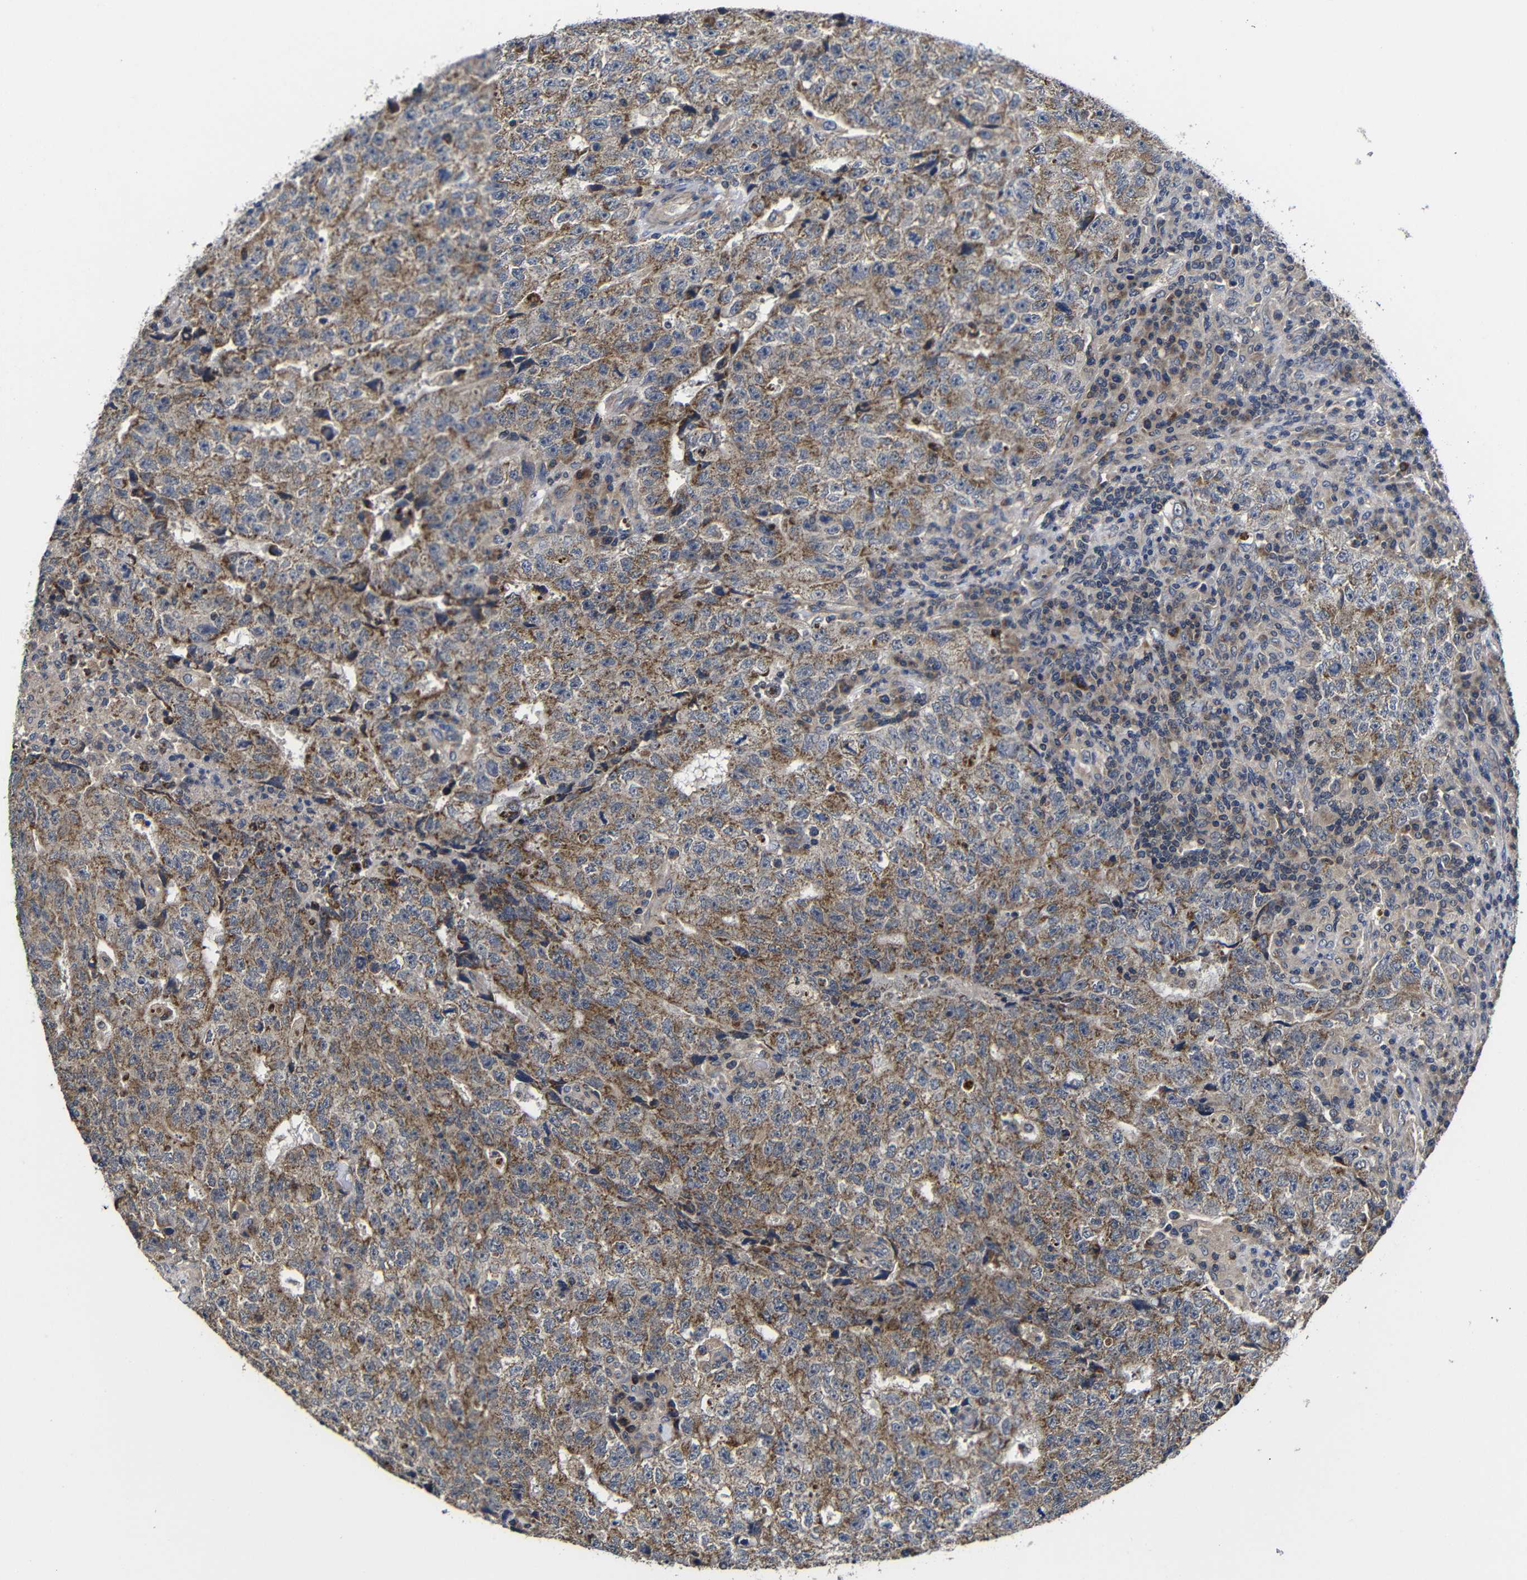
{"staining": {"intensity": "moderate", "quantity": ">75%", "location": "cytoplasmic/membranous"}, "tissue": "testis cancer", "cell_type": "Tumor cells", "image_type": "cancer", "snomed": [{"axis": "morphology", "description": "Necrosis, NOS"}, {"axis": "morphology", "description": "Carcinoma, Embryonal, NOS"}, {"axis": "topography", "description": "Testis"}], "caption": "Immunohistochemical staining of human testis embryonal carcinoma displays medium levels of moderate cytoplasmic/membranous expression in about >75% of tumor cells.", "gene": "LPAR5", "patient": {"sex": "male", "age": 19}}